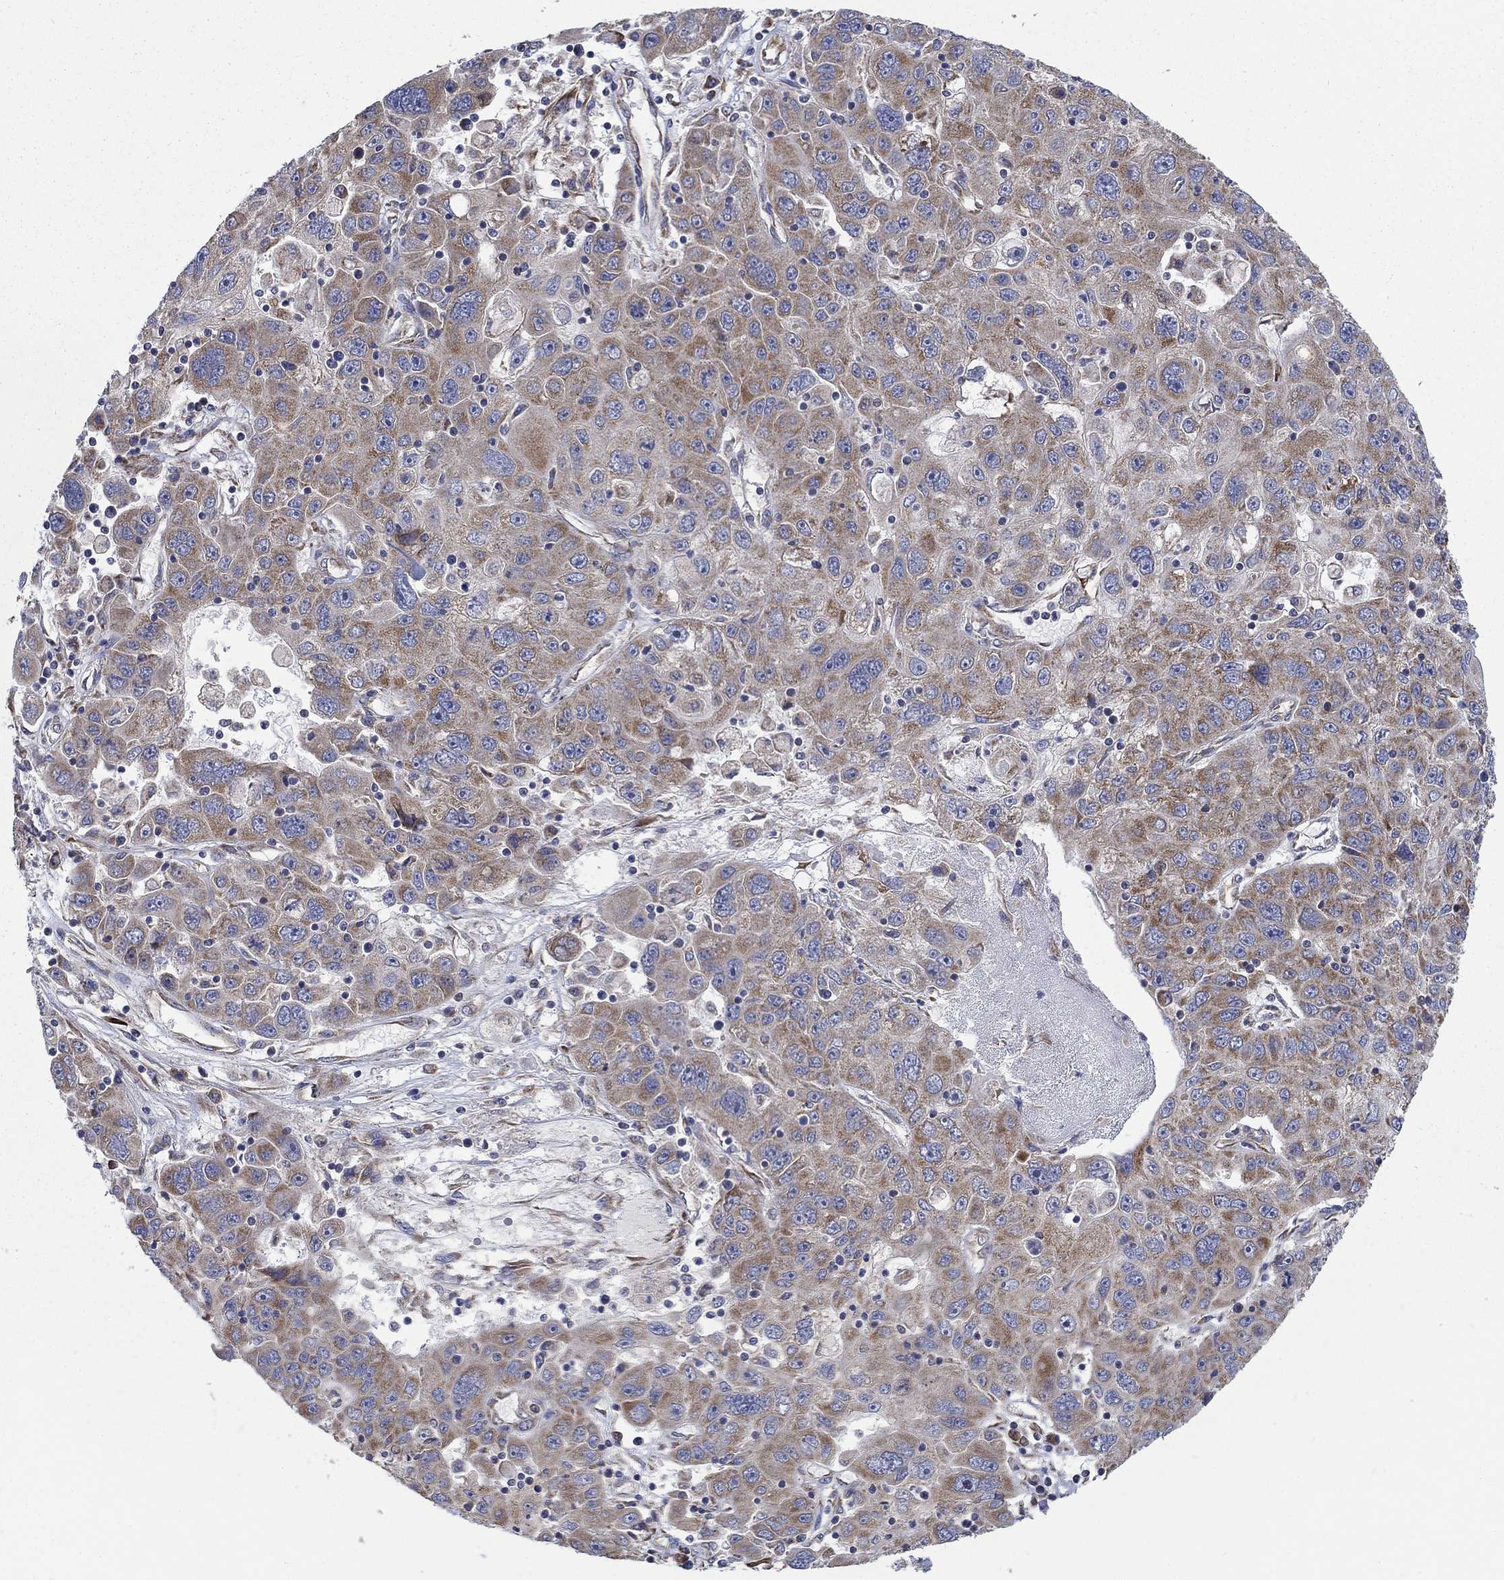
{"staining": {"intensity": "moderate", "quantity": "25%-75%", "location": "cytoplasmic/membranous"}, "tissue": "stomach cancer", "cell_type": "Tumor cells", "image_type": "cancer", "snomed": [{"axis": "morphology", "description": "Adenocarcinoma, NOS"}, {"axis": "topography", "description": "Stomach"}], "caption": "Immunohistochemistry staining of stomach cancer, which demonstrates medium levels of moderate cytoplasmic/membranous staining in approximately 25%-75% of tumor cells indicating moderate cytoplasmic/membranous protein expression. The staining was performed using DAB (3,3'-diaminobenzidine) (brown) for protein detection and nuclei were counterstained in hematoxylin (blue).", "gene": "RPLP0", "patient": {"sex": "male", "age": 56}}